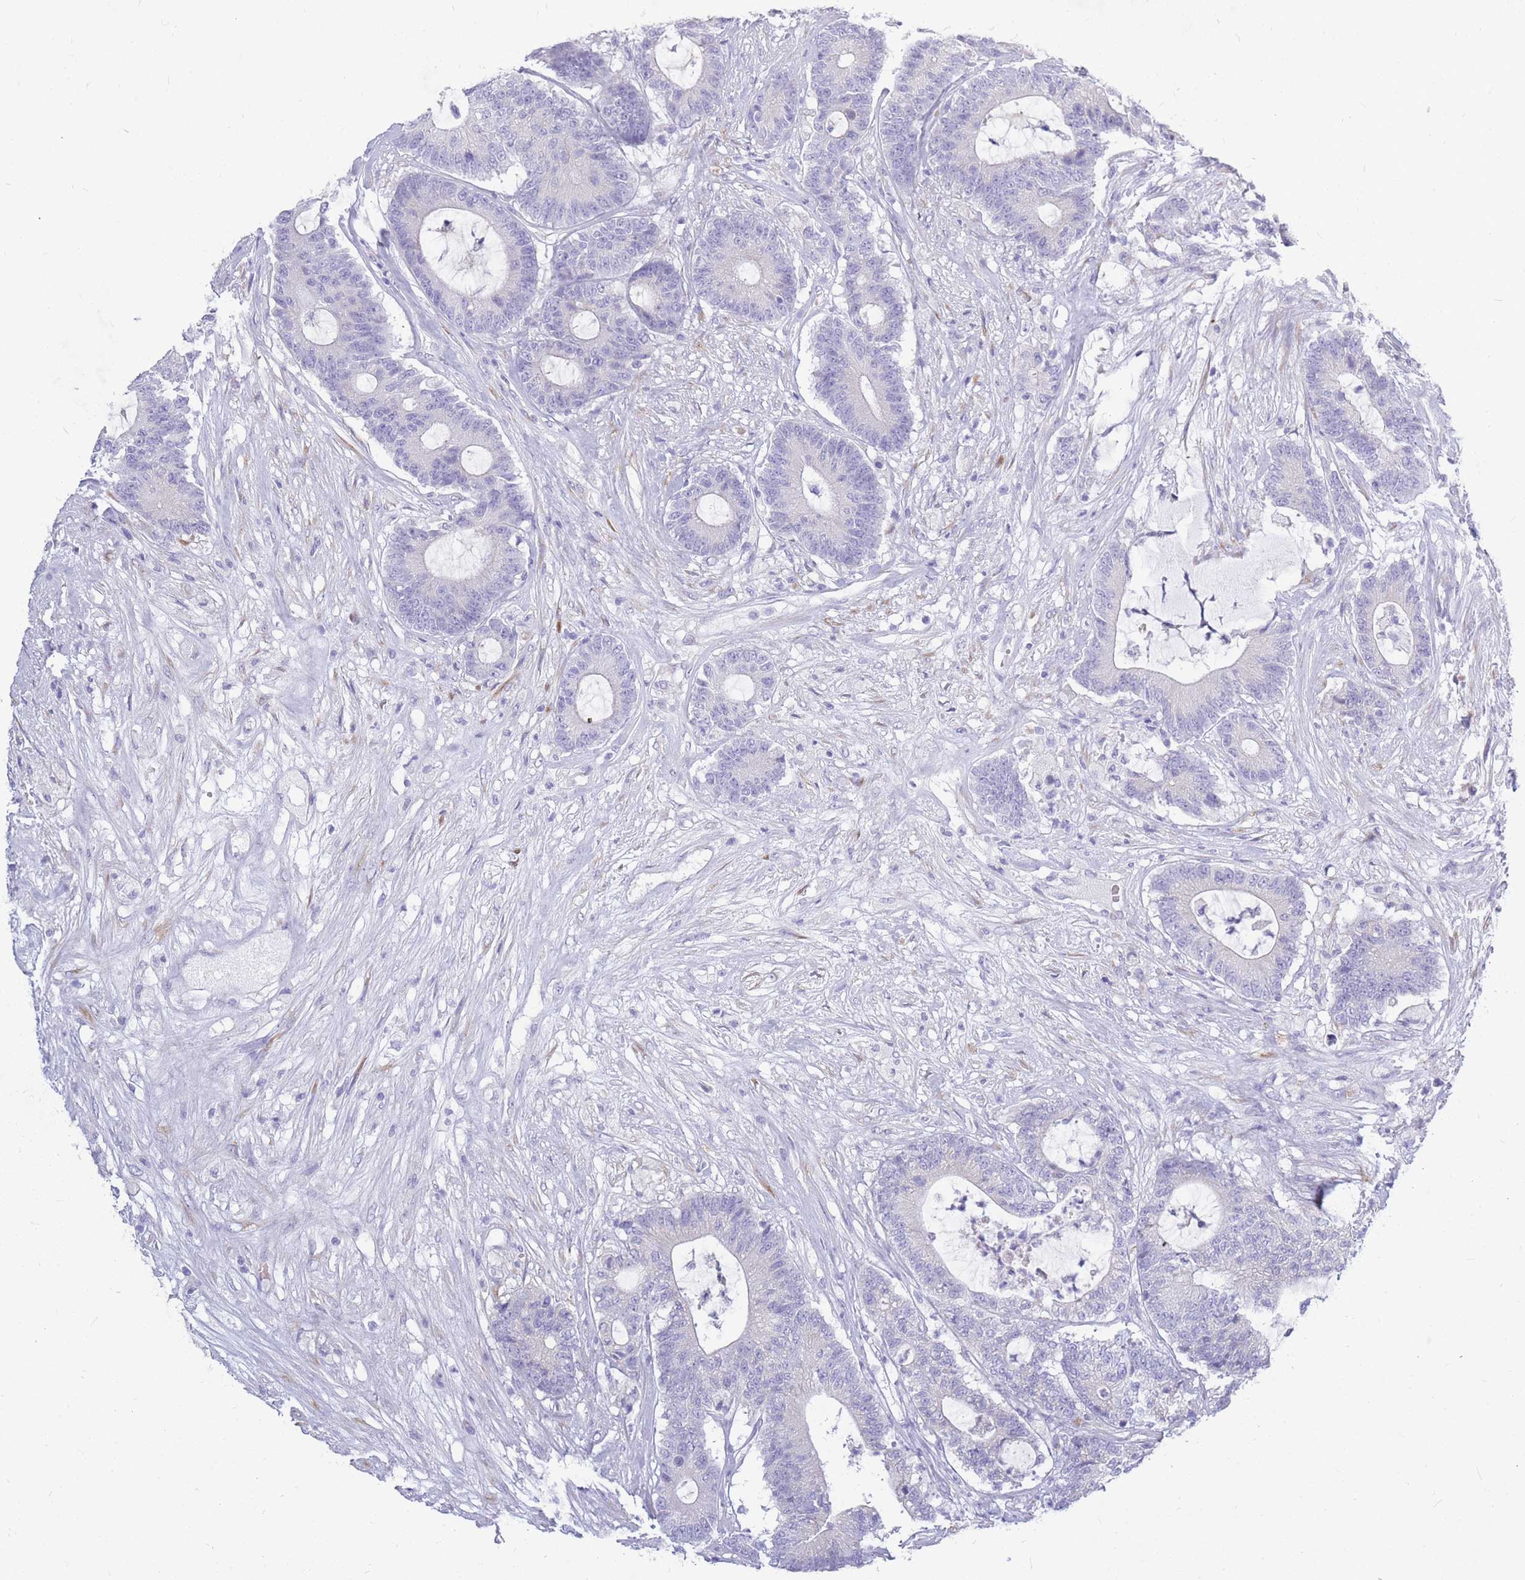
{"staining": {"intensity": "negative", "quantity": "none", "location": "none"}, "tissue": "colorectal cancer", "cell_type": "Tumor cells", "image_type": "cancer", "snomed": [{"axis": "morphology", "description": "Adenocarcinoma, NOS"}, {"axis": "topography", "description": "Colon"}], "caption": "Immunohistochemistry of human colorectal cancer (adenocarcinoma) displays no positivity in tumor cells.", "gene": "TPSD1", "patient": {"sex": "female", "age": 84}}